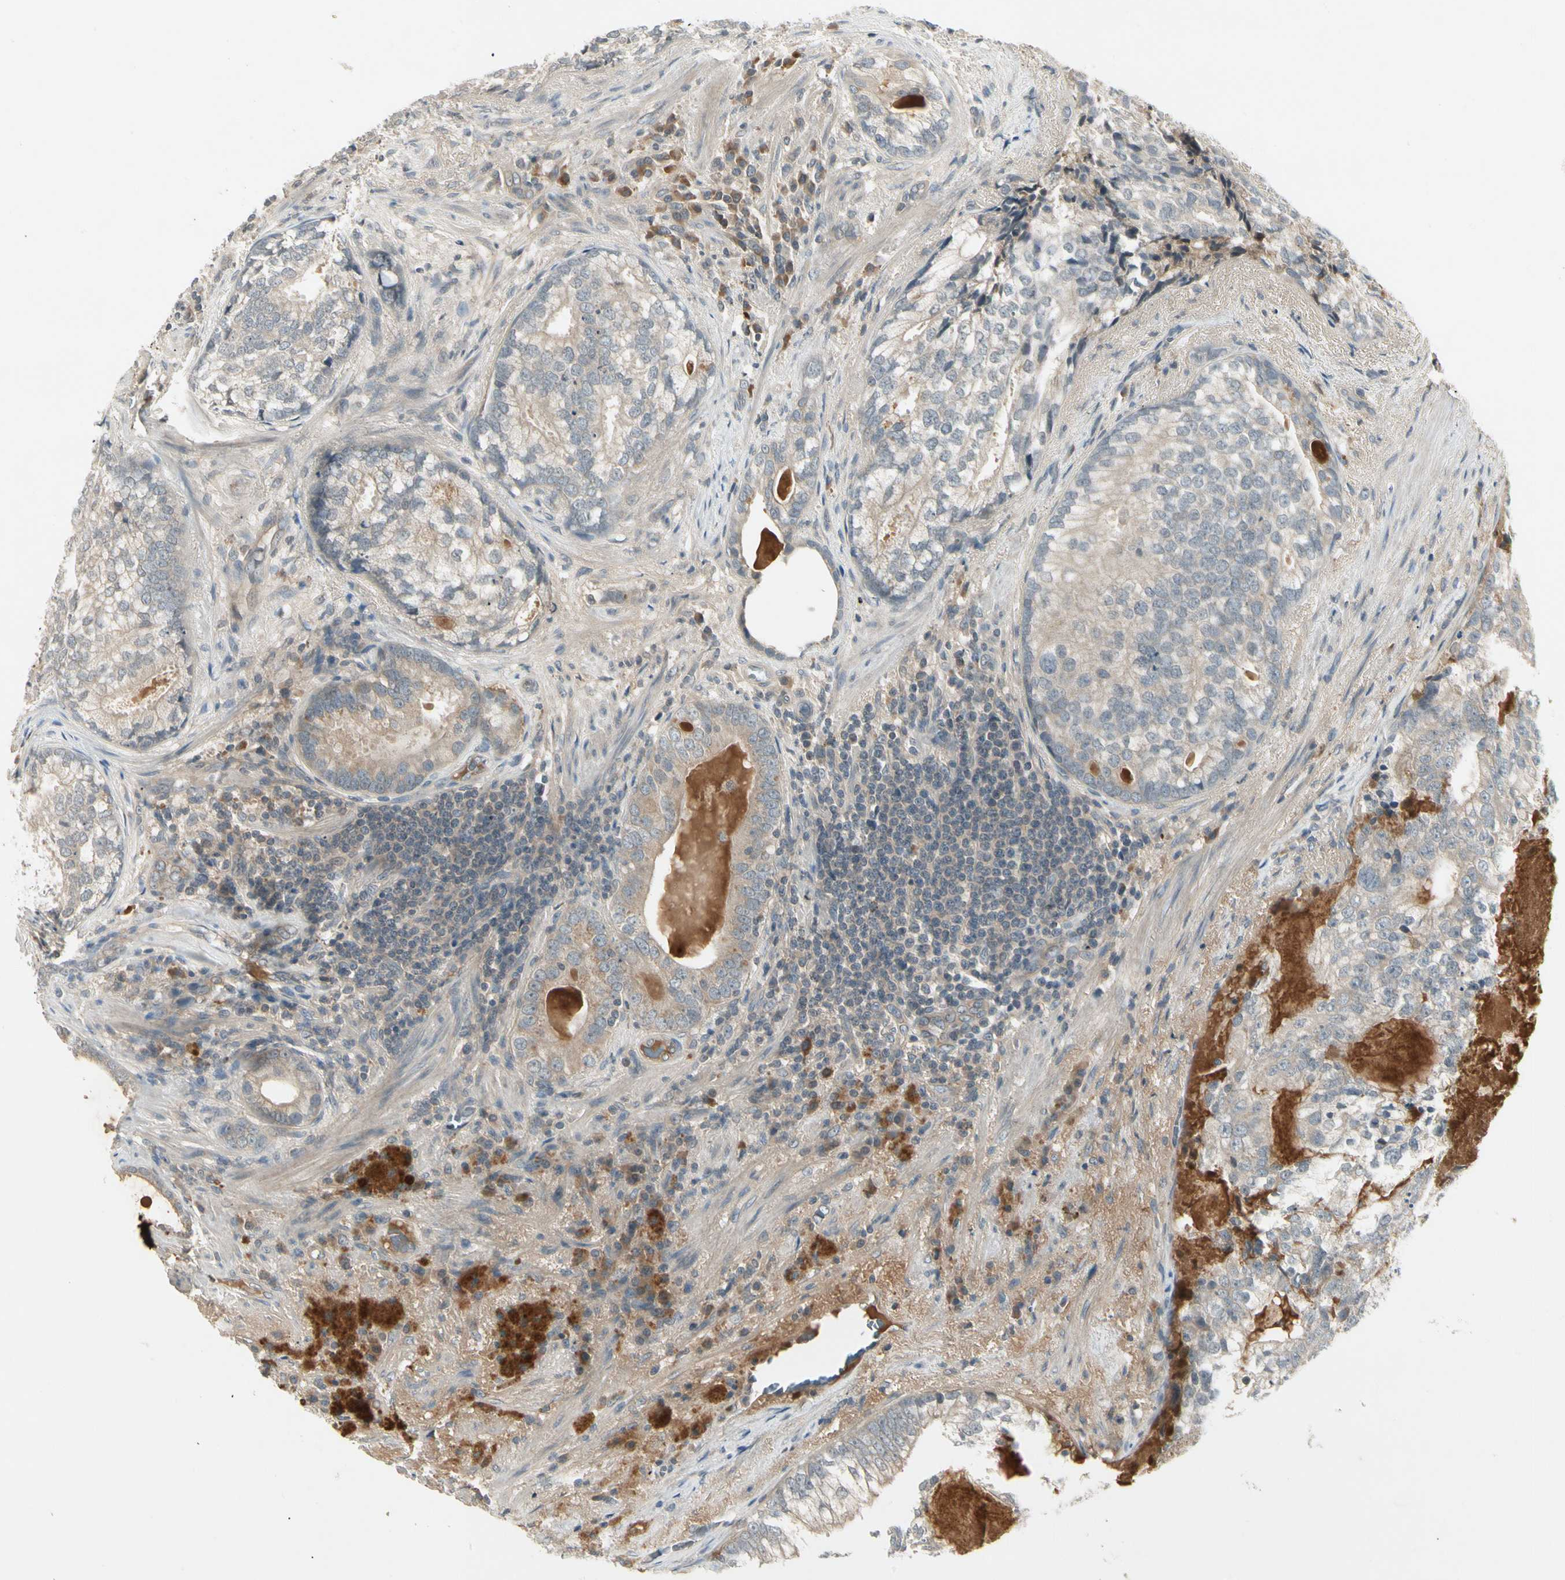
{"staining": {"intensity": "weak", "quantity": "<25%", "location": "cytoplasmic/membranous"}, "tissue": "prostate cancer", "cell_type": "Tumor cells", "image_type": "cancer", "snomed": [{"axis": "morphology", "description": "Adenocarcinoma, High grade"}, {"axis": "topography", "description": "Prostate"}], "caption": "An image of human prostate cancer (adenocarcinoma (high-grade)) is negative for staining in tumor cells. Brightfield microscopy of immunohistochemistry stained with DAB (3,3'-diaminobenzidine) (brown) and hematoxylin (blue), captured at high magnification.", "gene": "CCL4", "patient": {"sex": "male", "age": 66}}